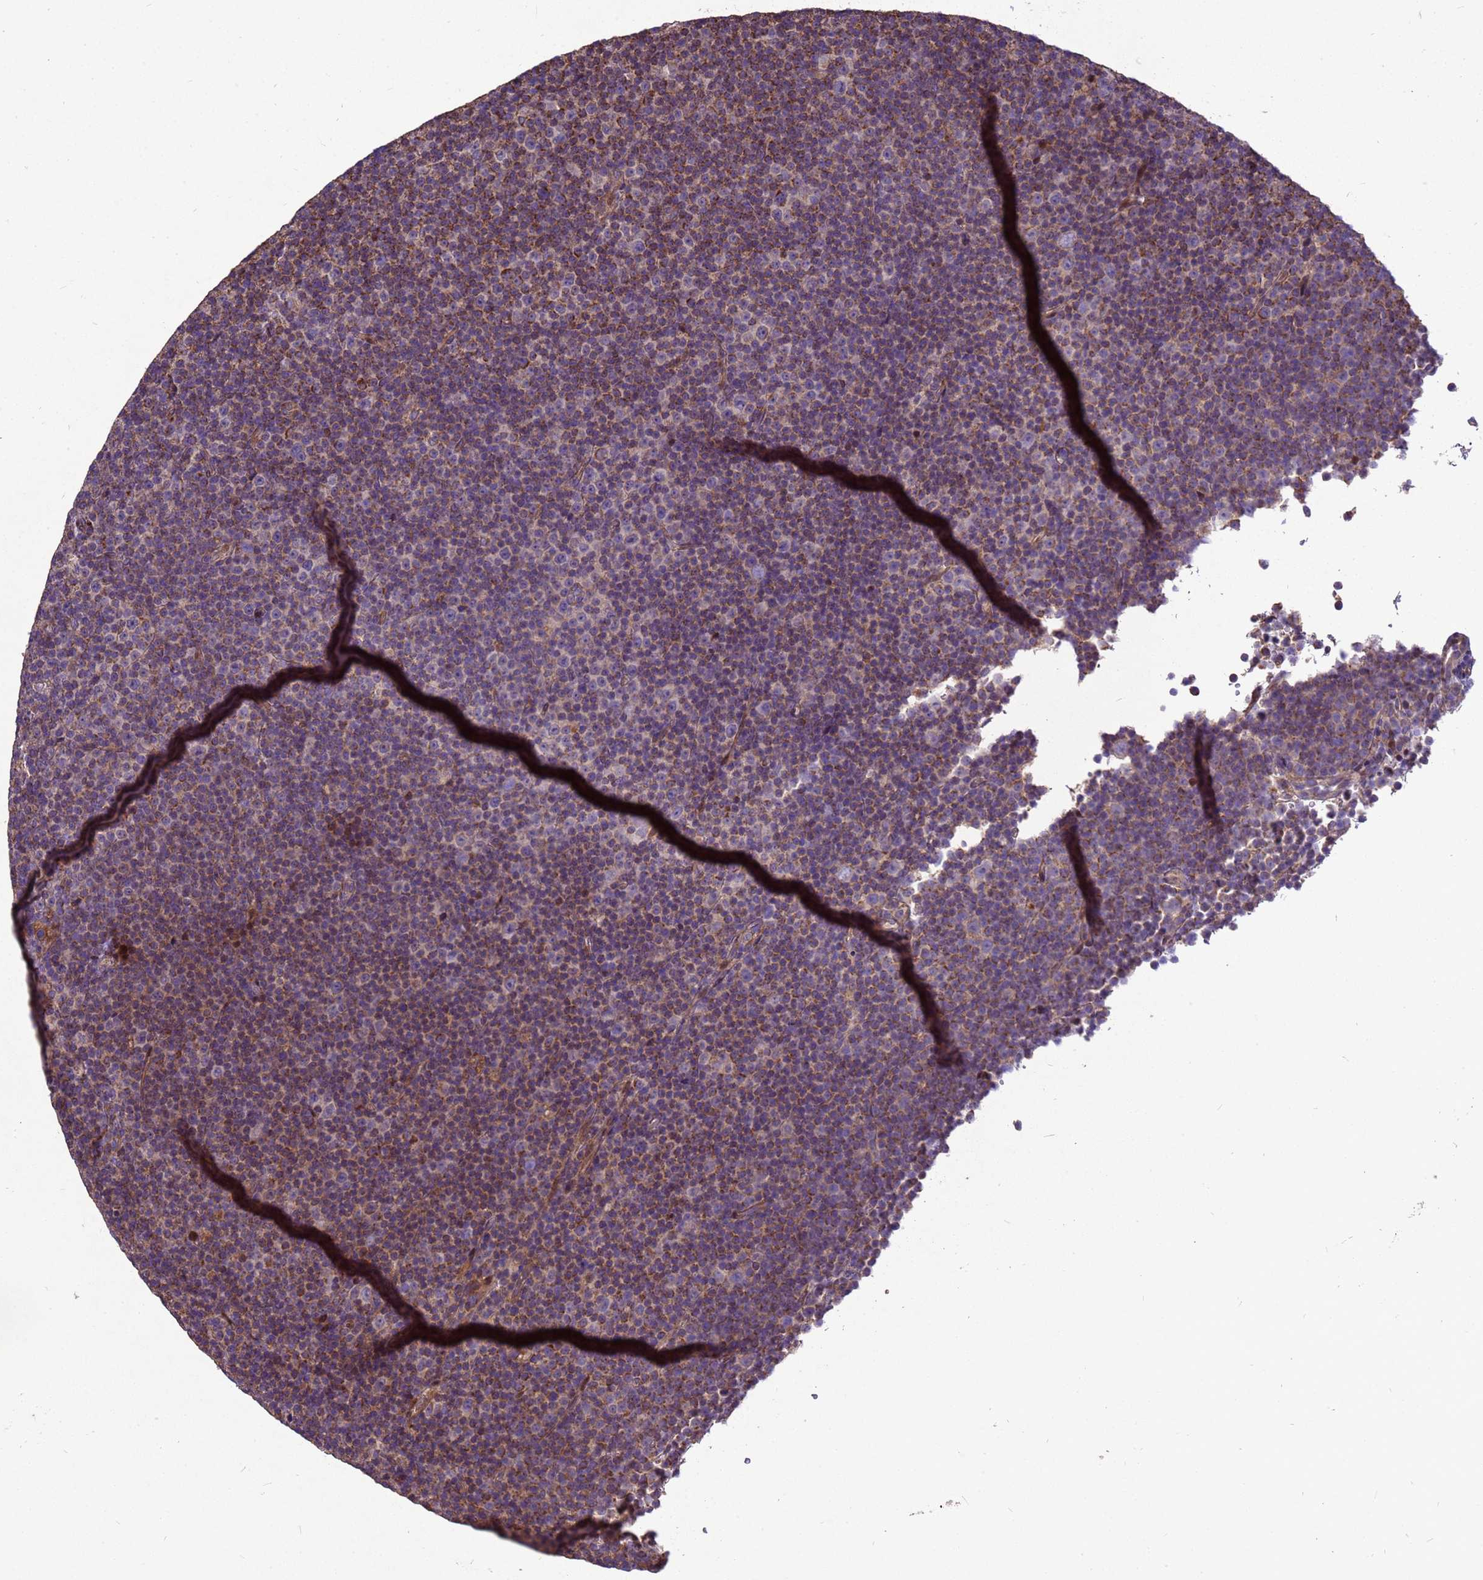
{"staining": {"intensity": "weak", "quantity": ">75%", "location": "cytoplasmic/membranous"}, "tissue": "lymphoma", "cell_type": "Tumor cells", "image_type": "cancer", "snomed": [{"axis": "morphology", "description": "Malignant lymphoma, non-Hodgkin's type, Low grade"}, {"axis": "topography", "description": "Lymph node"}], "caption": "A brown stain shows weak cytoplasmic/membranous expression of a protein in lymphoma tumor cells.", "gene": "RSPRY1", "patient": {"sex": "female", "age": 67}}